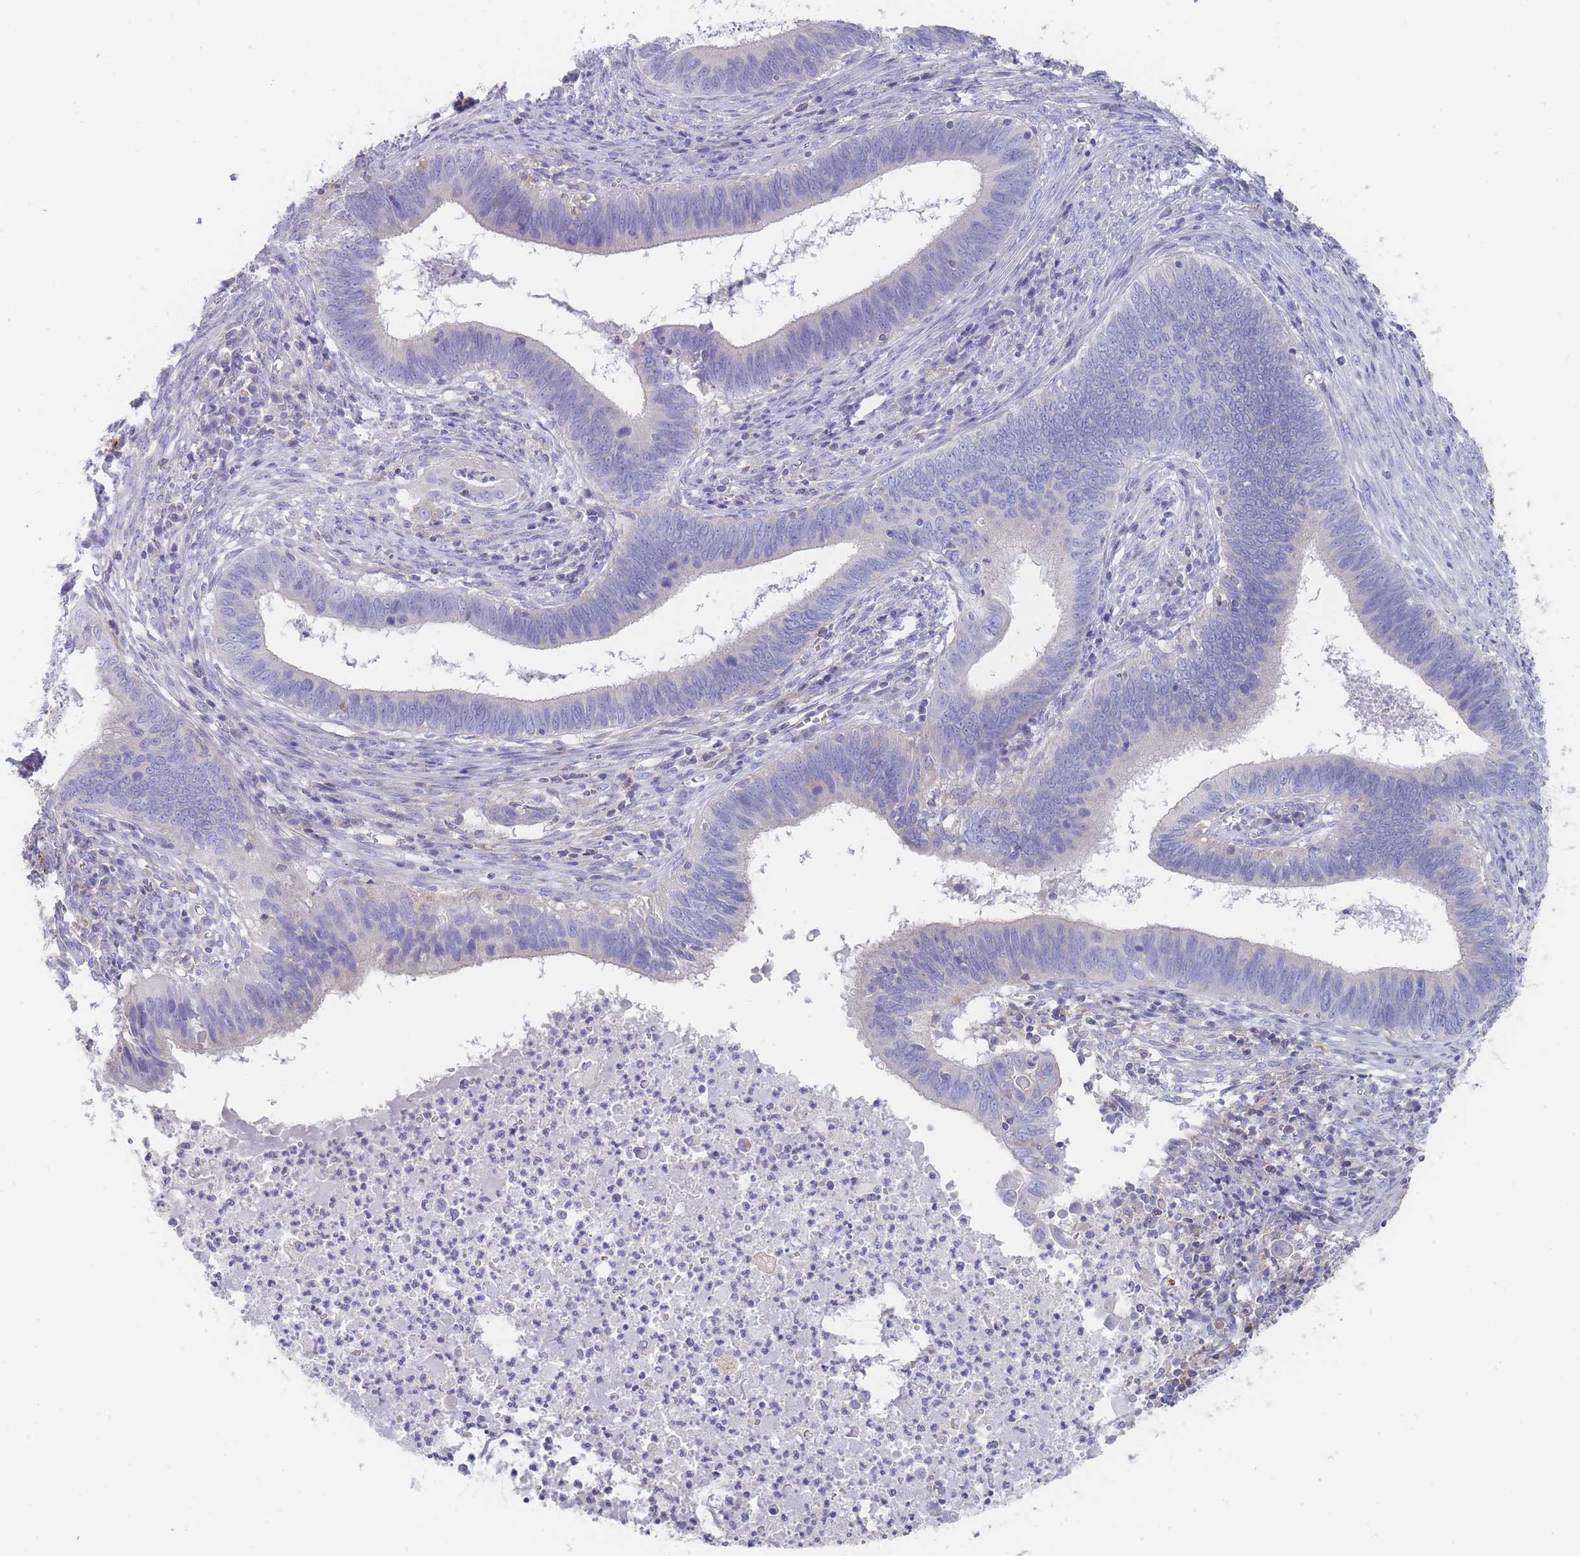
{"staining": {"intensity": "negative", "quantity": "none", "location": "none"}, "tissue": "cervical cancer", "cell_type": "Tumor cells", "image_type": "cancer", "snomed": [{"axis": "morphology", "description": "Adenocarcinoma, NOS"}, {"axis": "topography", "description": "Cervix"}], "caption": "IHC of cervical adenocarcinoma exhibits no staining in tumor cells.", "gene": "SCCPDH", "patient": {"sex": "female", "age": 42}}